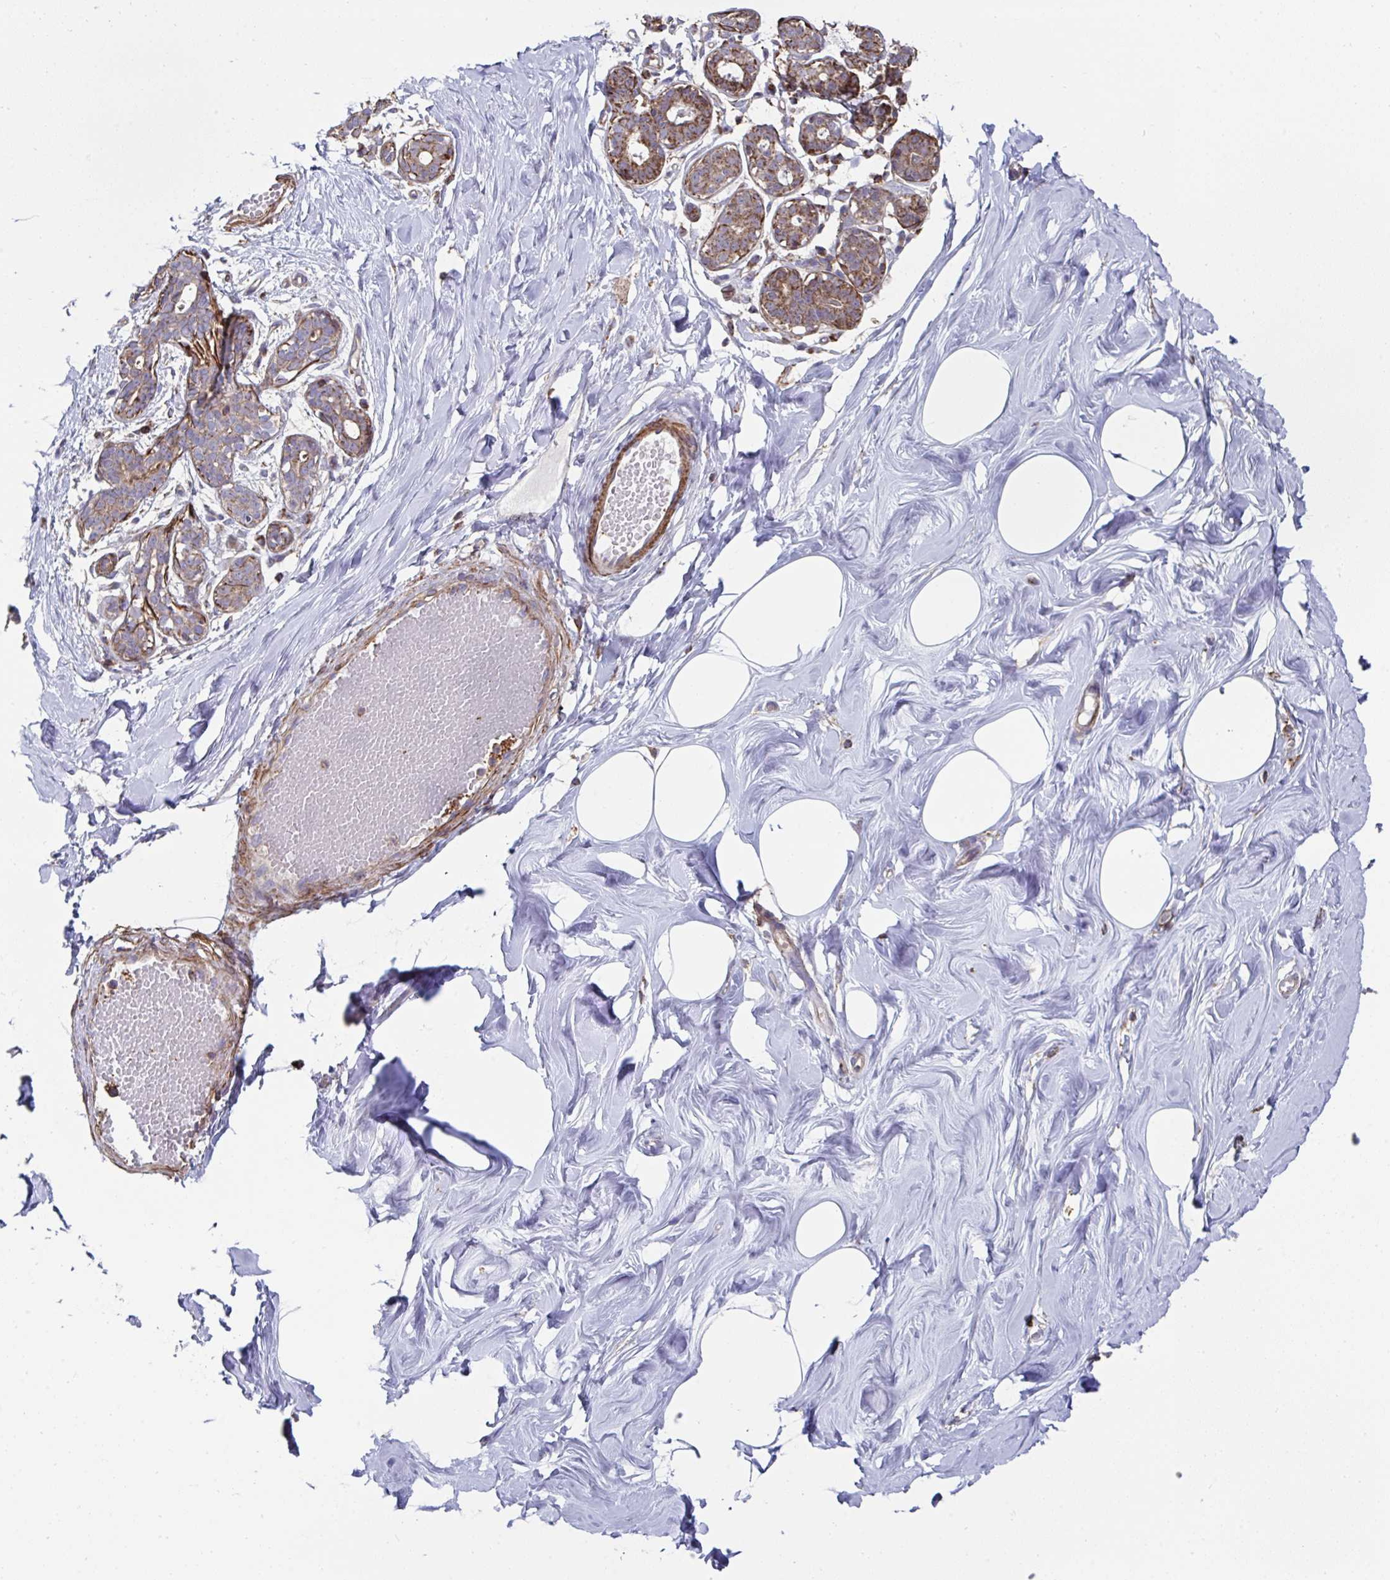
{"staining": {"intensity": "negative", "quantity": "none", "location": "none"}, "tissue": "breast", "cell_type": "Adipocytes", "image_type": "normal", "snomed": [{"axis": "morphology", "description": "Normal tissue, NOS"}, {"axis": "topography", "description": "Breast"}], "caption": "Image shows no protein positivity in adipocytes of benign breast. (Brightfield microscopy of DAB IHC at high magnification).", "gene": "DZANK1", "patient": {"sex": "female", "age": 27}}